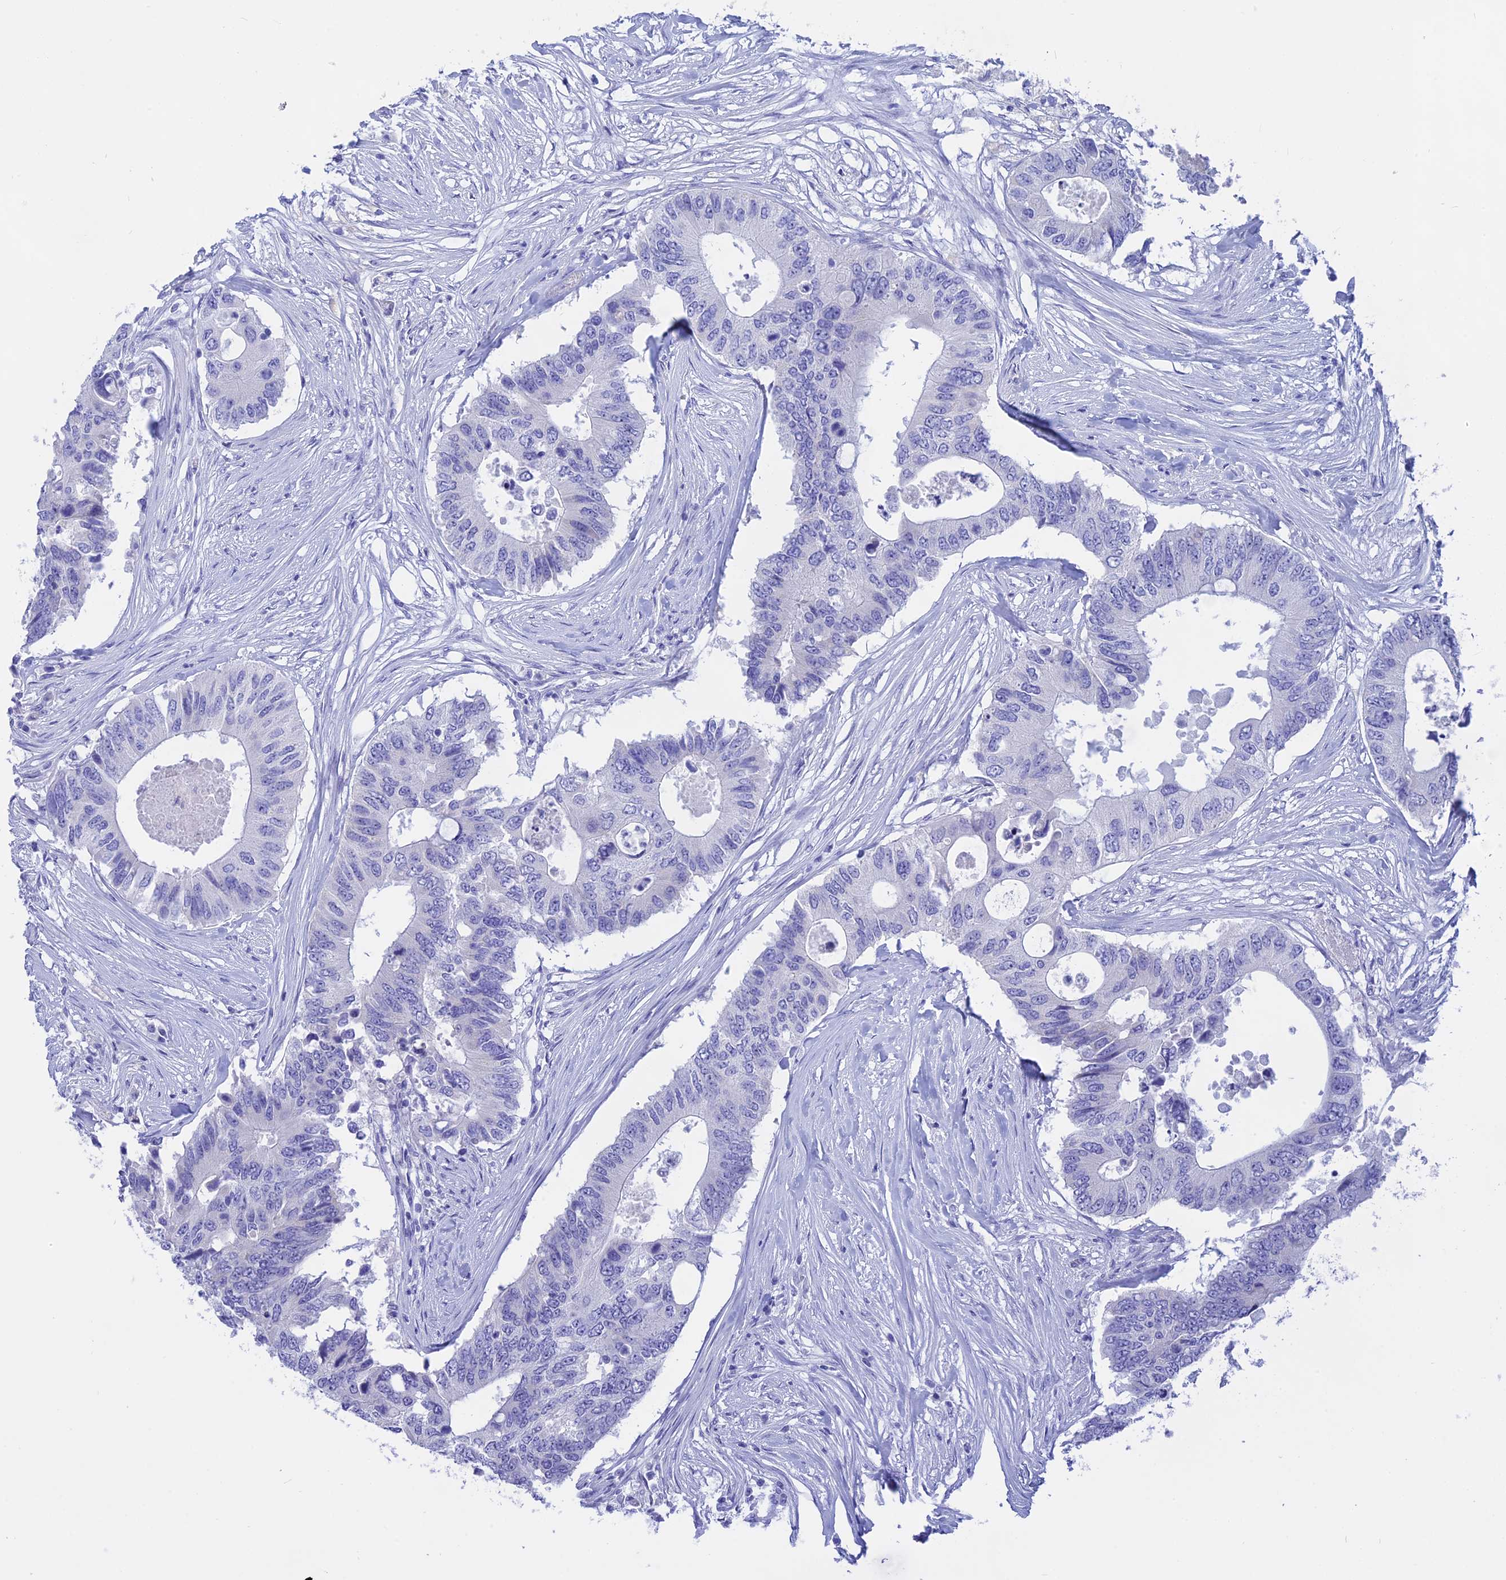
{"staining": {"intensity": "negative", "quantity": "none", "location": "none"}, "tissue": "colorectal cancer", "cell_type": "Tumor cells", "image_type": "cancer", "snomed": [{"axis": "morphology", "description": "Adenocarcinoma, NOS"}, {"axis": "topography", "description": "Colon"}], "caption": "Tumor cells show no significant protein positivity in colorectal adenocarcinoma. (Immunohistochemistry (ihc), brightfield microscopy, high magnification).", "gene": "ISCA1", "patient": {"sex": "male", "age": 71}}